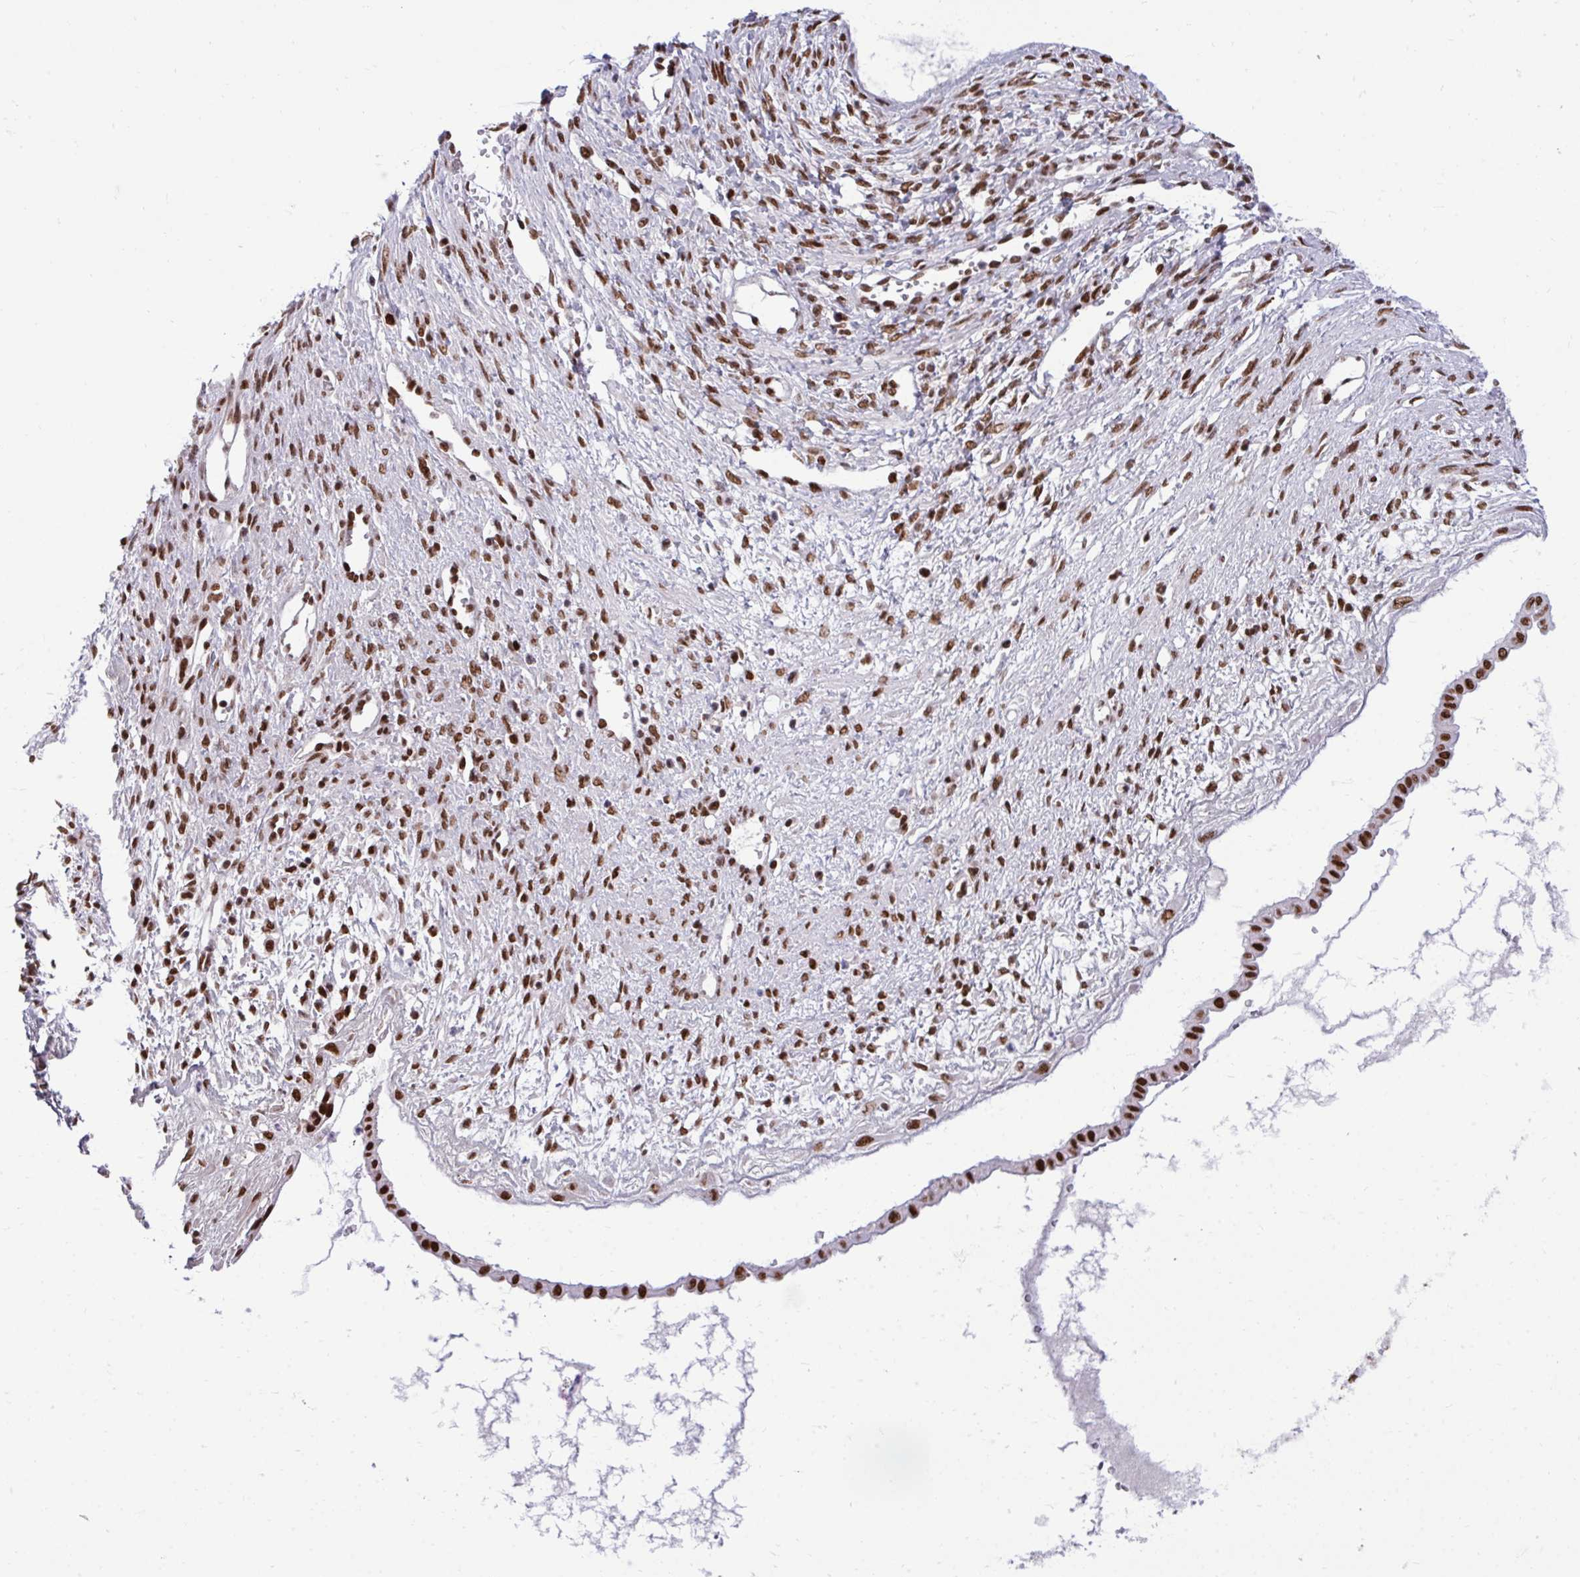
{"staining": {"intensity": "strong", "quantity": ">75%", "location": "nuclear"}, "tissue": "ovarian cancer", "cell_type": "Tumor cells", "image_type": "cancer", "snomed": [{"axis": "morphology", "description": "Cystadenocarcinoma, mucinous, NOS"}, {"axis": "topography", "description": "Ovary"}], "caption": "Ovarian mucinous cystadenocarcinoma tissue demonstrates strong nuclear positivity in approximately >75% of tumor cells", "gene": "CDYL", "patient": {"sex": "female", "age": 73}}